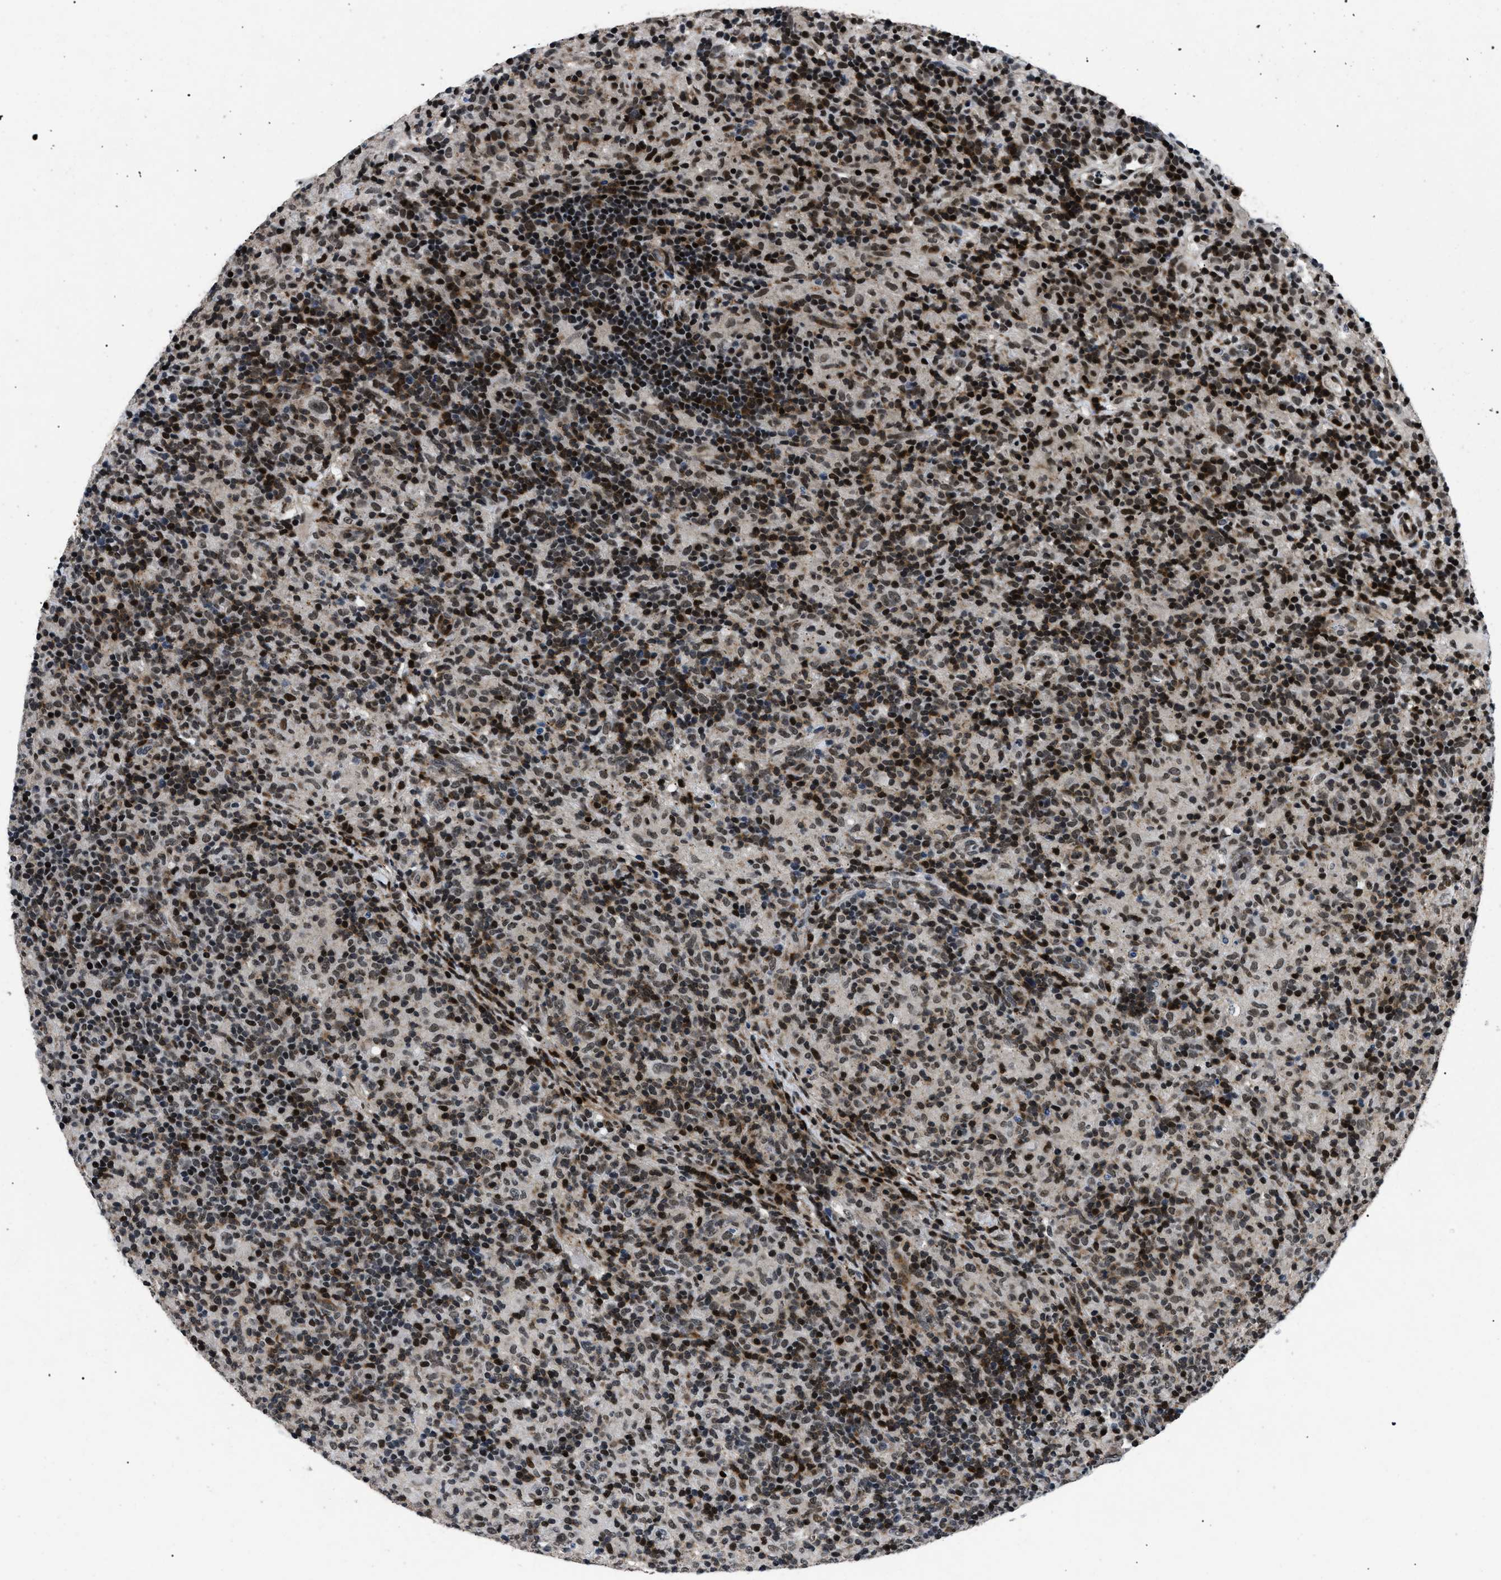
{"staining": {"intensity": "strong", "quantity": ">75%", "location": "nuclear"}, "tissue": "lymphoma", "cell_type": "Tumor cells", "image_type": "cancer", "snomed": [{"axis": "morphology", "description": "Hodgkin's disease, NOS"}, {"axis": "topography", "description": "Lymph node"}], "caption": "High-power microscopy captured an immunohistochemistry (IHC) photomicrograph of lymphoma, revealing strong nuclear expression in approximately >75% of tumor cells.", "gene": "SMARCB1", "patient": {"sex": "male", "age": 70}}